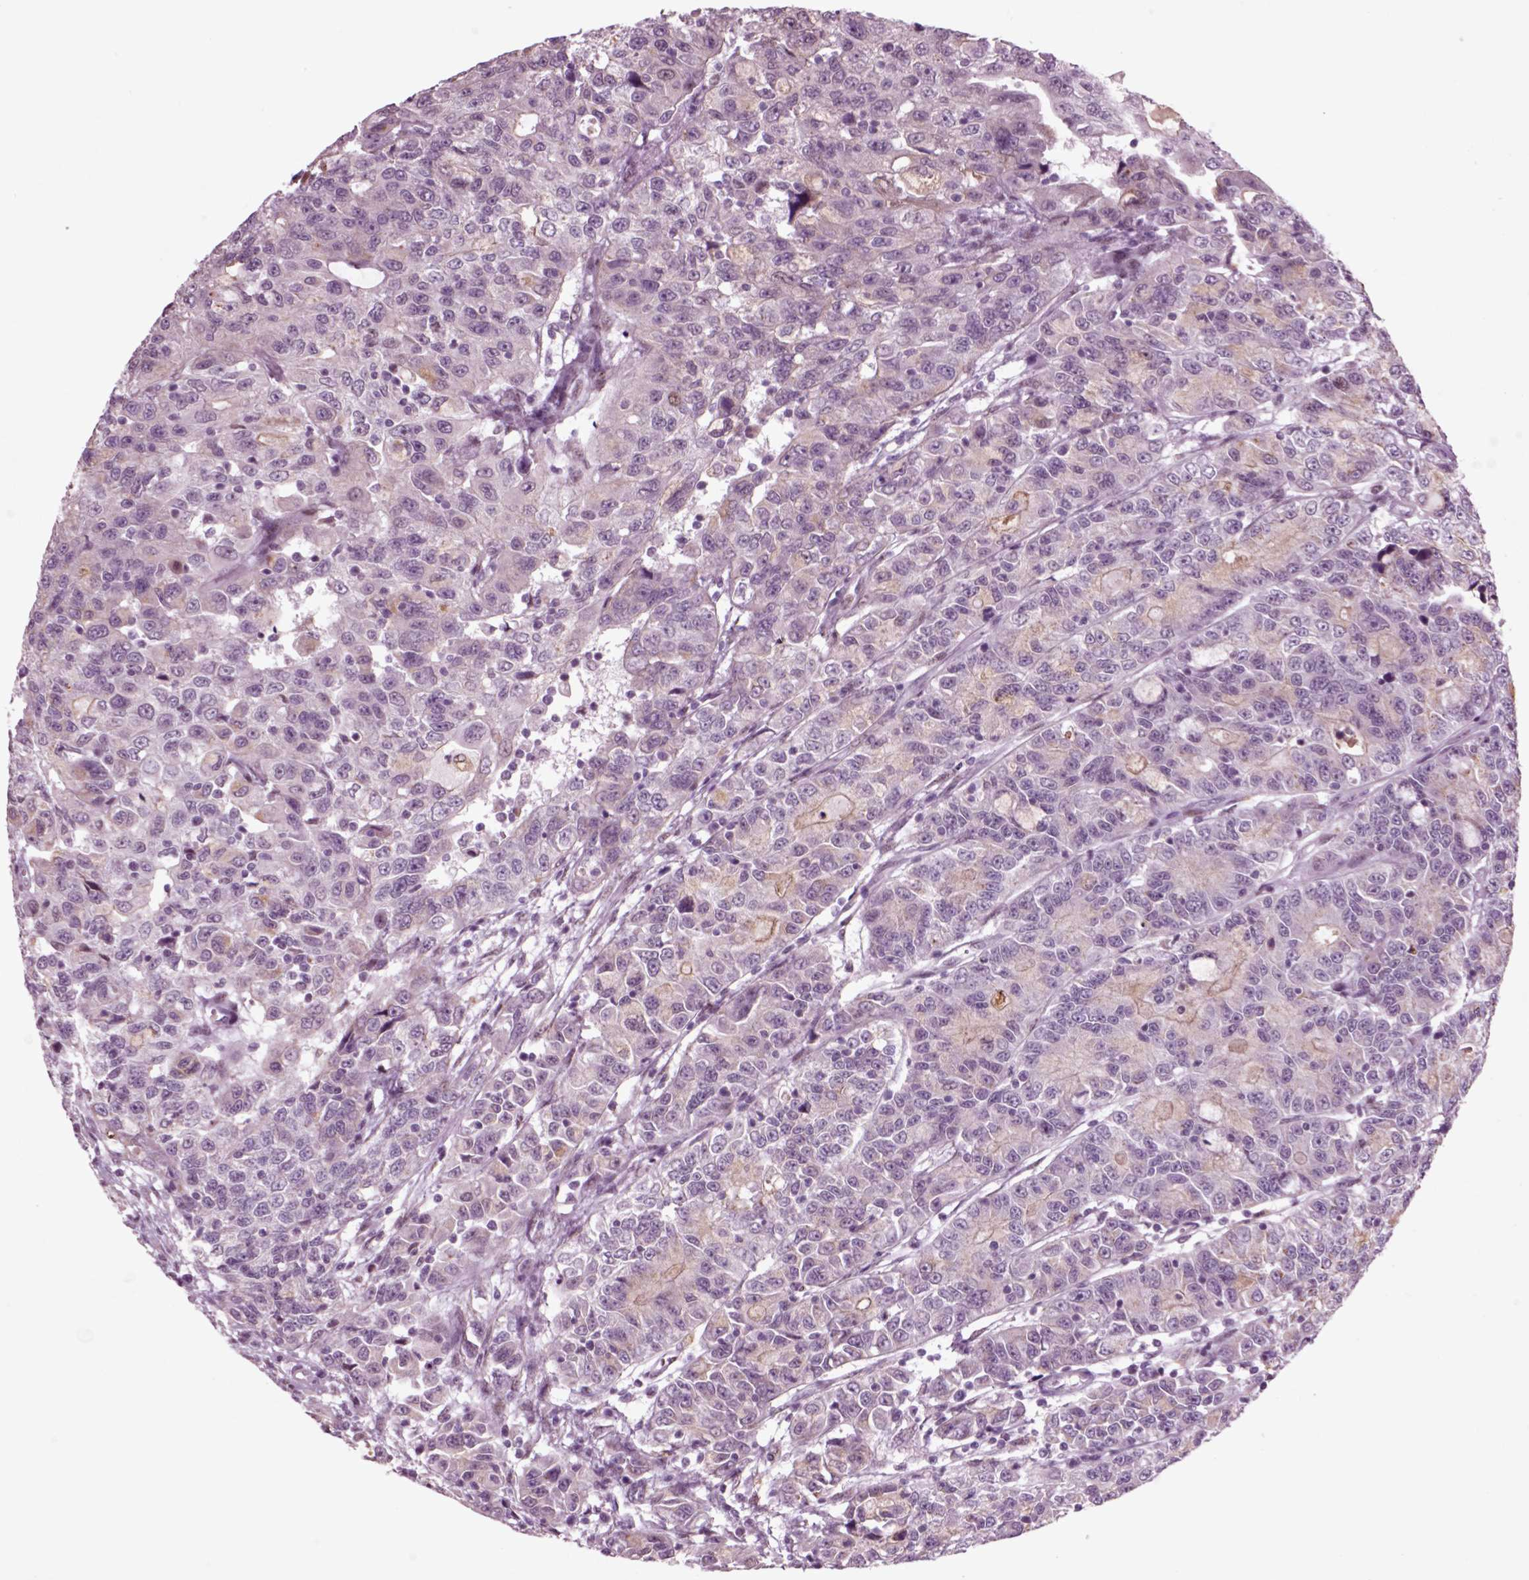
{"staining": {"intensity": "negative", "quantity": "none", "location": "none"}, "tissue": "urothelial cancer", "cell_type": "Tumor cells", "image_type": "cancer", "snomed": [{"axis": "morphology", "description": "Urothelial carcinoma, NOS"}, {"axis": "morphology", "description": "Urothelial carcinoma, High grade"}, {"axis": "topography", "description": "Urinary bladder"}], "caption": "This is a micrograph of IHC staining of transitional cell carcinoma, which shows no staining in tumor cells.", "gene": "CHGB", "patient": {"sex": "female", "age": 73}}